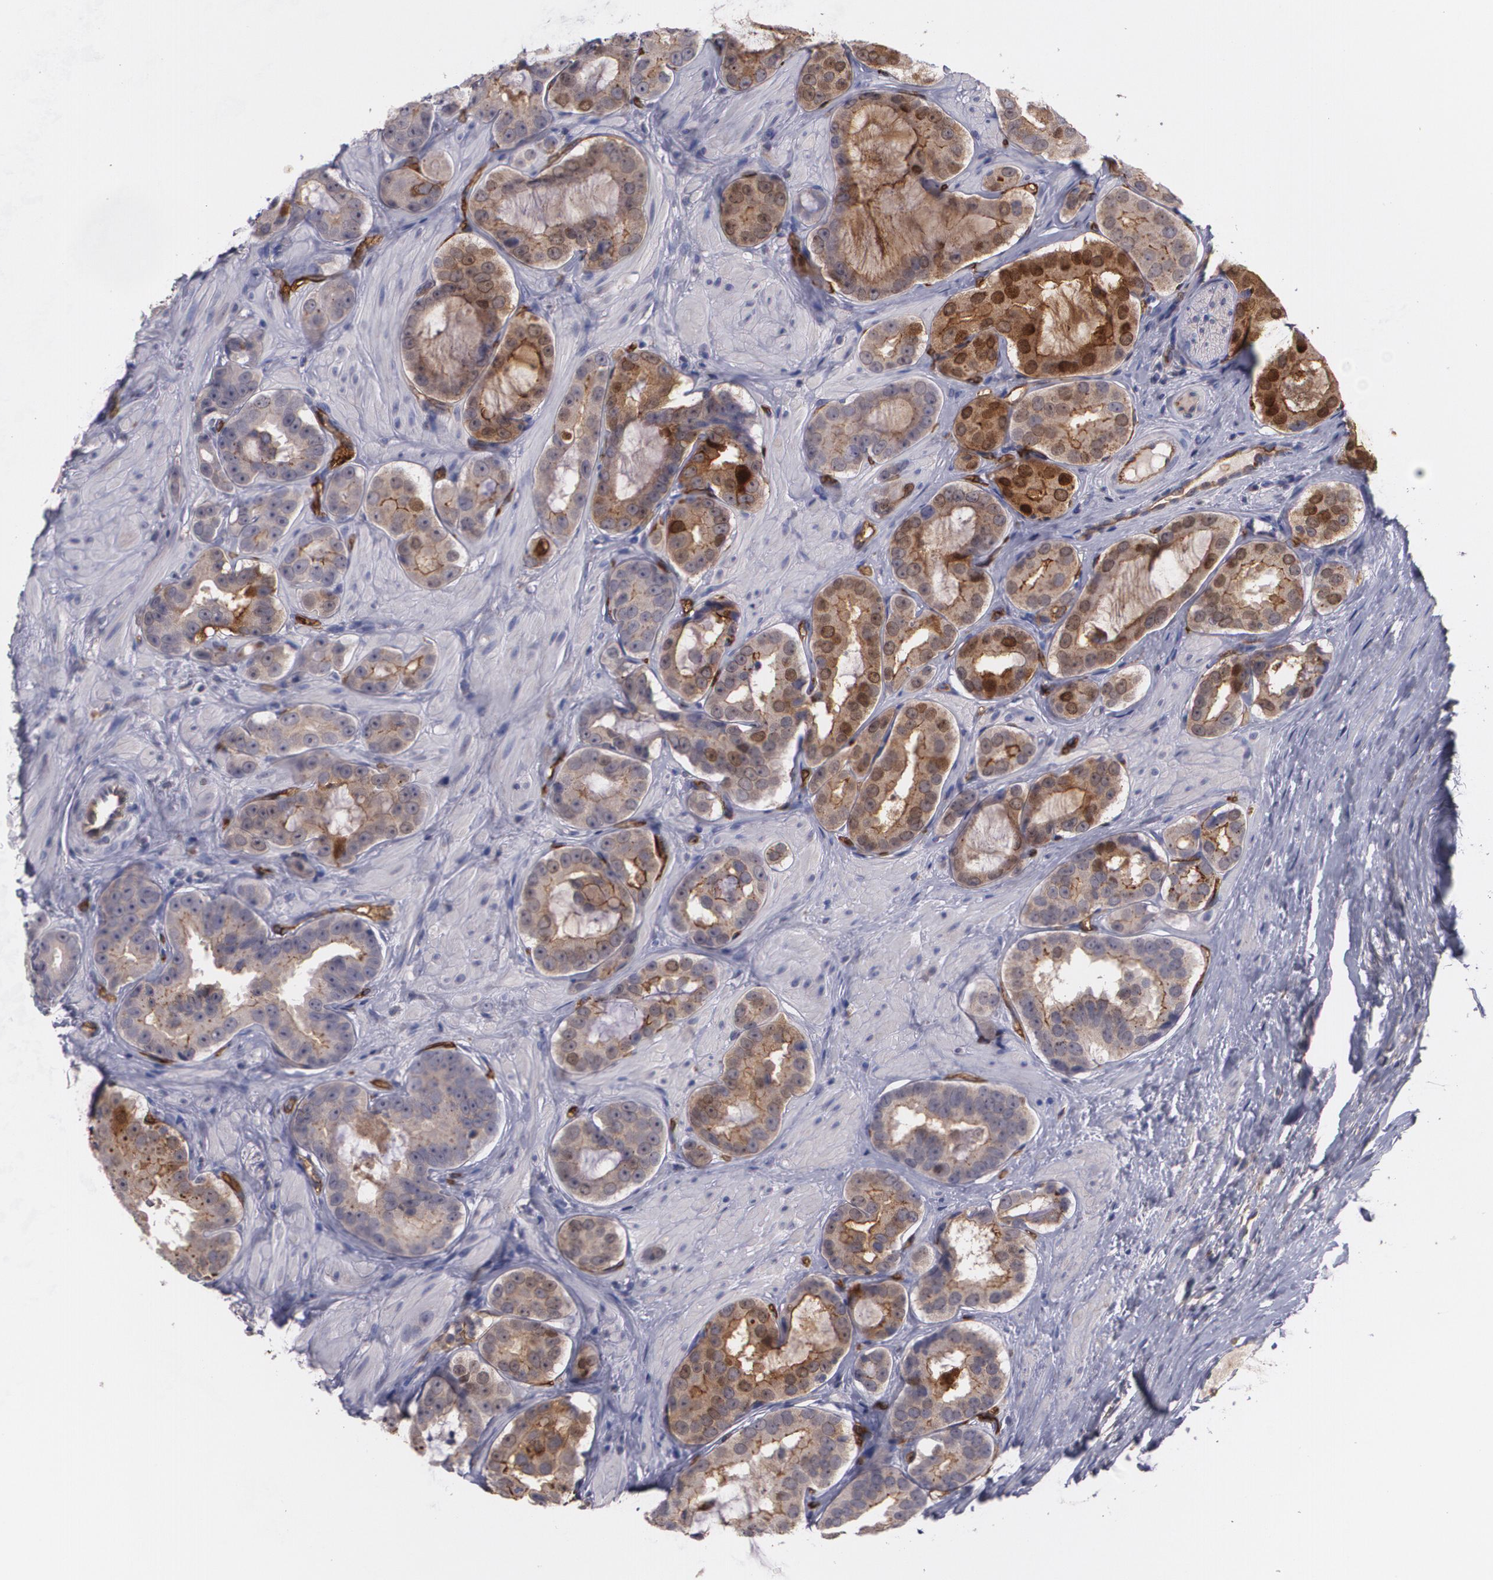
{"staining": {"intensity": "moderate", "quantity": ">75%", "location": "cytoplasmic/membranous"}, "tissue": "prostate cancer", "cell_type": "Tumor cells", "image_type": "cancer", "snomed": [{"axis": "morphology", "description": "Adenocarcinoma, Low grade"}, {"axis": "topography", "description": "Prostate"}], "caption": "Human prostate adenocarcinoma (low-grade) stained for a protein (brown) exhibits moderate cytoplasmic/membranous positive staining in approximately >75% of tumor cells.", "gene": "ACE", "patient": {"sex": "male", "age": 59}}